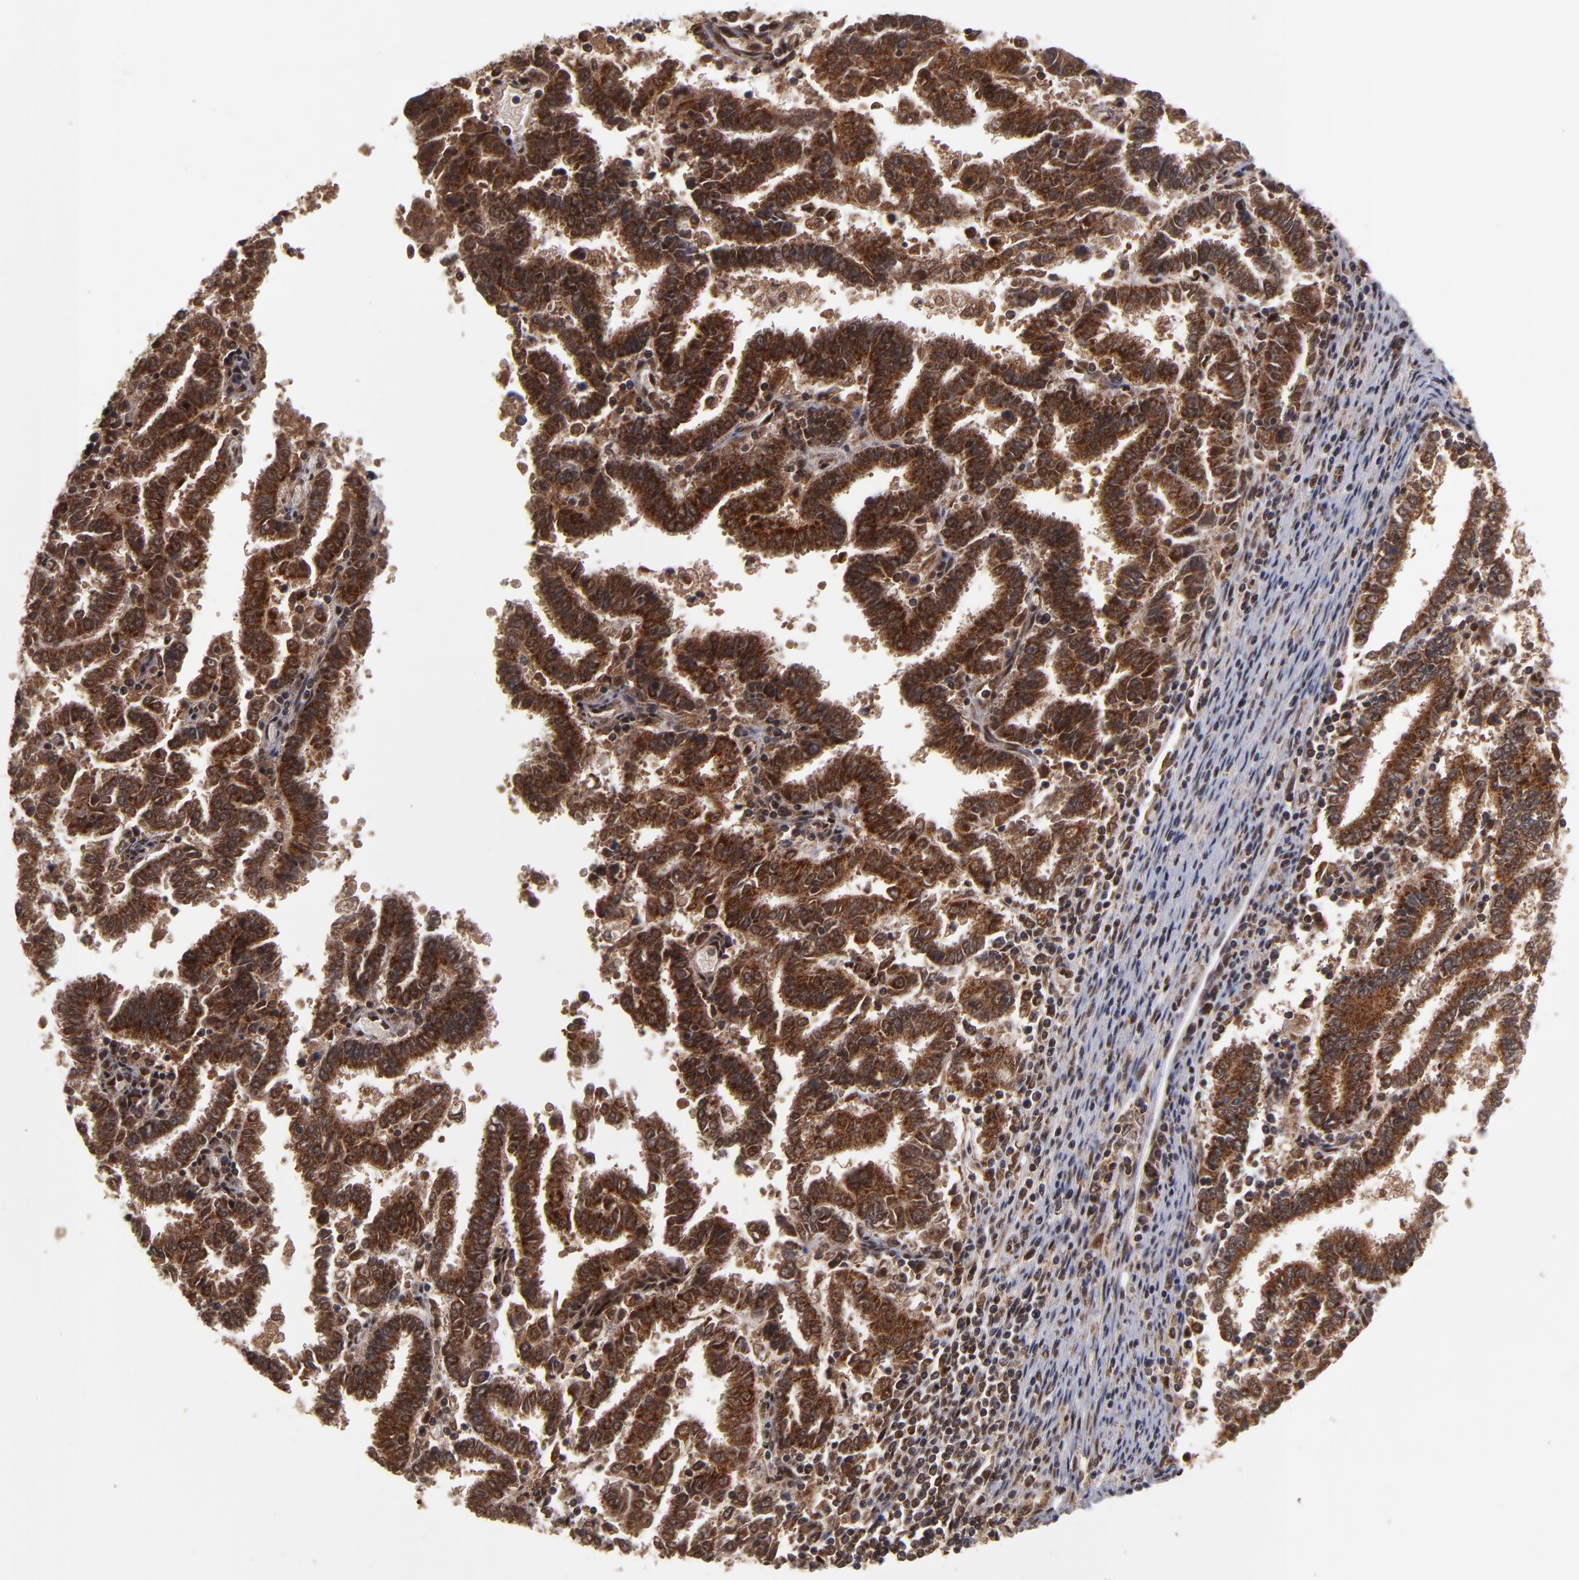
{"staining": {"intensity": "strong", "quantity": ">75%", "location": "cytoplasmic/membranous"}, "tissue": "endometrial cancer", "cell_type": "Tumor cells", "image_type": "cancer", "snomed": [{"axis": "morphology", "description": "Adenocarcinoma, NOS"}, {"axis": "topography", "description": "Uterus"}], "caption": "Immunohistochemistry (IHC) histopathology image of human endometrial cancer stained for a protein (brown), which reveals high levels of strong cytoplasmic/membranous positivity in about >75% of tumor cells.", "gene": "CUL5", "patient": {"sex": "female", "age": 83}}